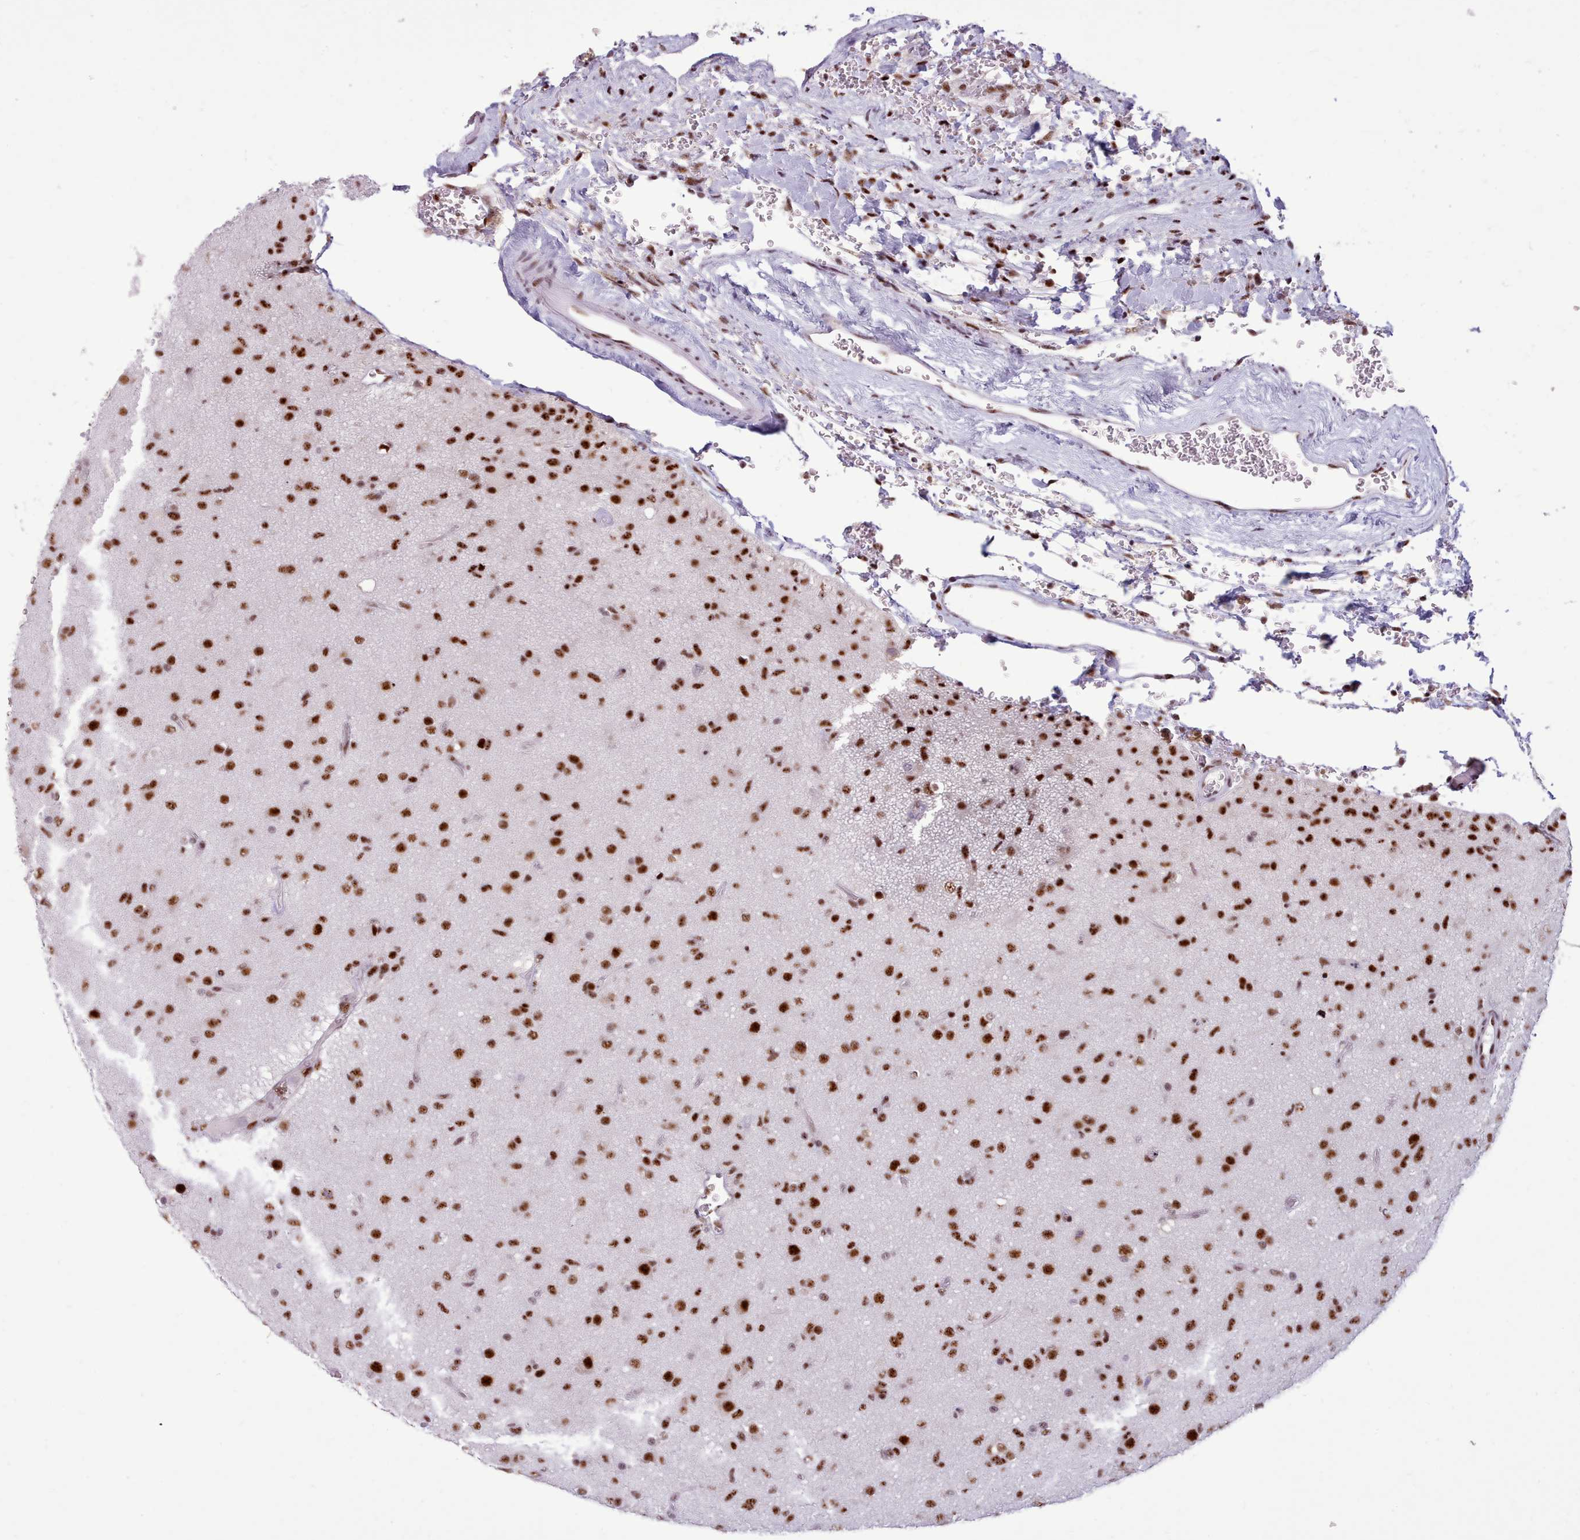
{"staining": {"intensity": "strong", "quantity": ">75%", "location": "nuclear"}, "tissue": "glioma", "cell_type": "Tumor cells", "image_type": "cancer", "snomed": [{"axis": "morphology", "description": "Glioma, malignant, Low grade"}, {"axis": "topography", "description": "Brain"}], "caption": "Malignant glioma (low-grade) stained with a brown dye demonstrates strong nuclear positive staining in approximately >75% of tumor cells.", "gene": "TMEM35B", "patient": {"sex": "male", "age": 65}}